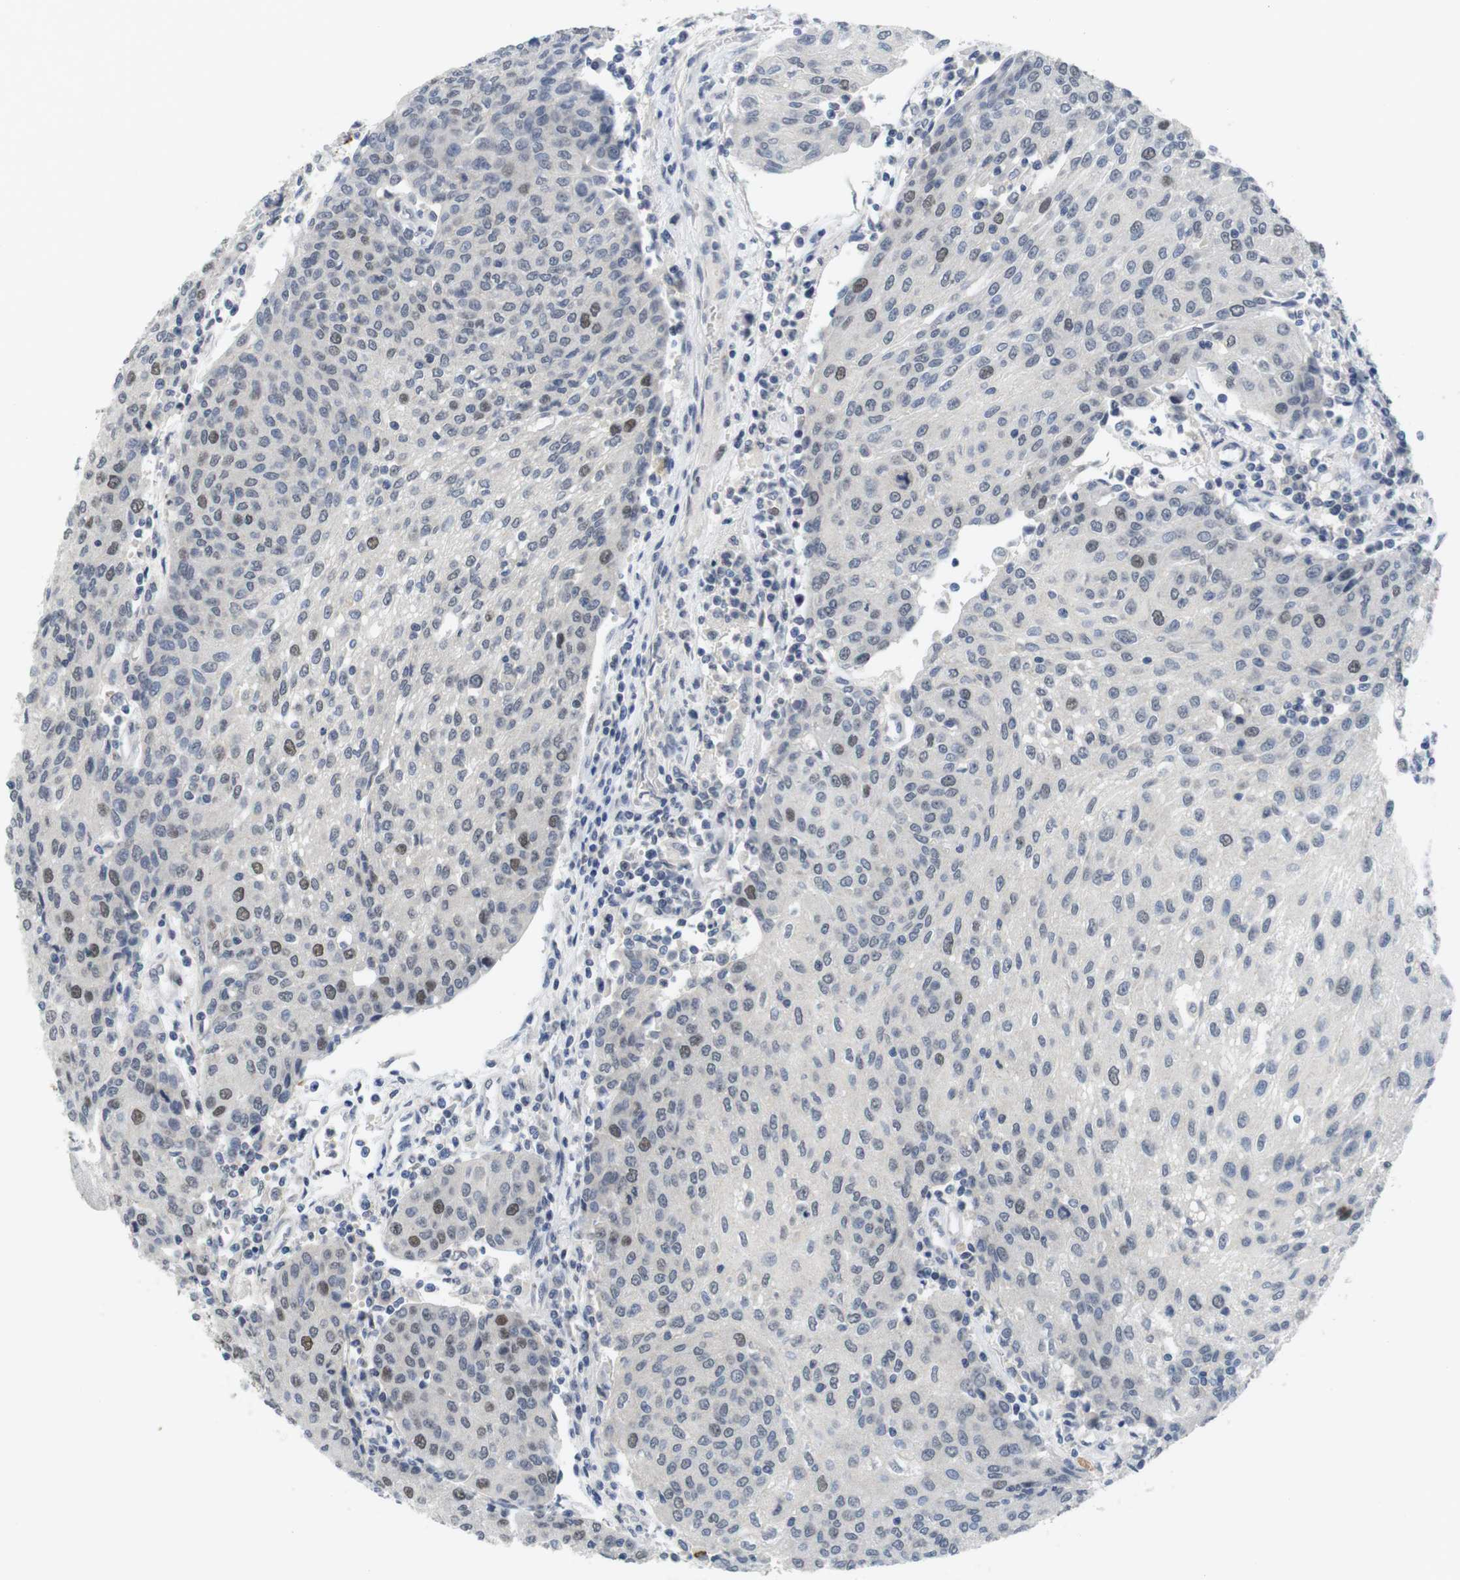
{"staining": {"intensity": "moderate", "quantity": "<25%", "location": "nuclear"}, "tissue": "urothelial cancer", "cell_type": "Tumor cells", "image_type": "cancer", "snomed": [{"axis": "morphology", "description": "Urothelial carcinoma, High grade"}, {"axis": "topography", "description": "Urinary bladder"}], "caption": "Moderate nuclear positivity for a protein is present in approximately <25% of tumor cells of urothelial cancer using immunohistochemistry.", "gene": "SKP2", "patient": {"sex": "female", "age": 85}}